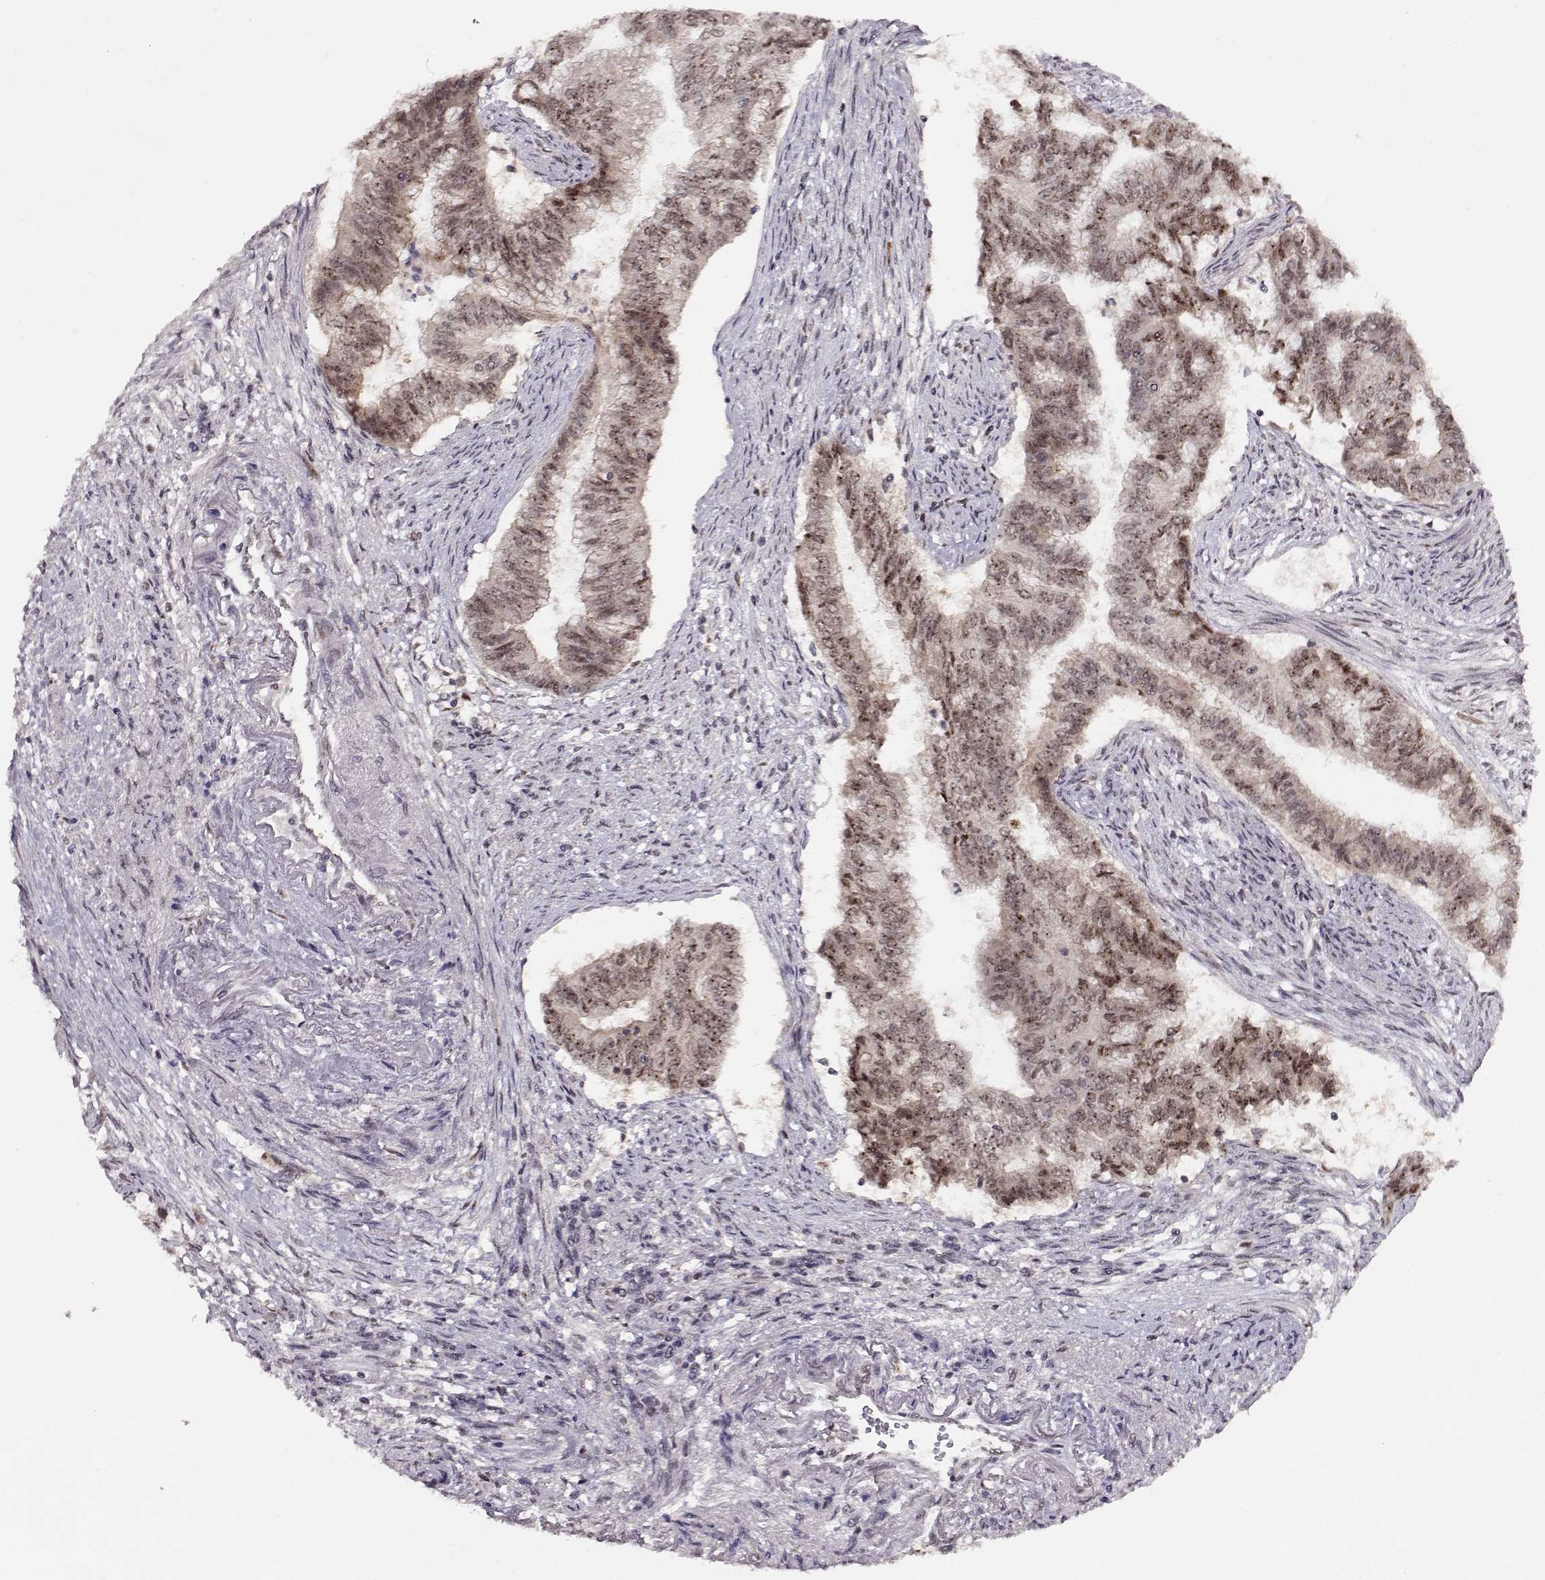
{"staining": {"intensity": "moderate", "quantity": "25%-75%", "location": "nuclear"}, "tissue": "endometrial cancer", "cell_type": "Tumor cells", "image_type": "cancer", "snomed": [{"axis": "morphology", "description": "Adenocarcinoma, NOS"}, {"axis": "topography", "description": "Endometrium"}], "caption": "Human adenocarcinoma (endometrial) stained for a protein (brown) displays moderate nuclear positive staining in about 25%-75% of tumor cells.", "gene": "CSNK2A1", "patient": {"sex": "female", "age": 65}}